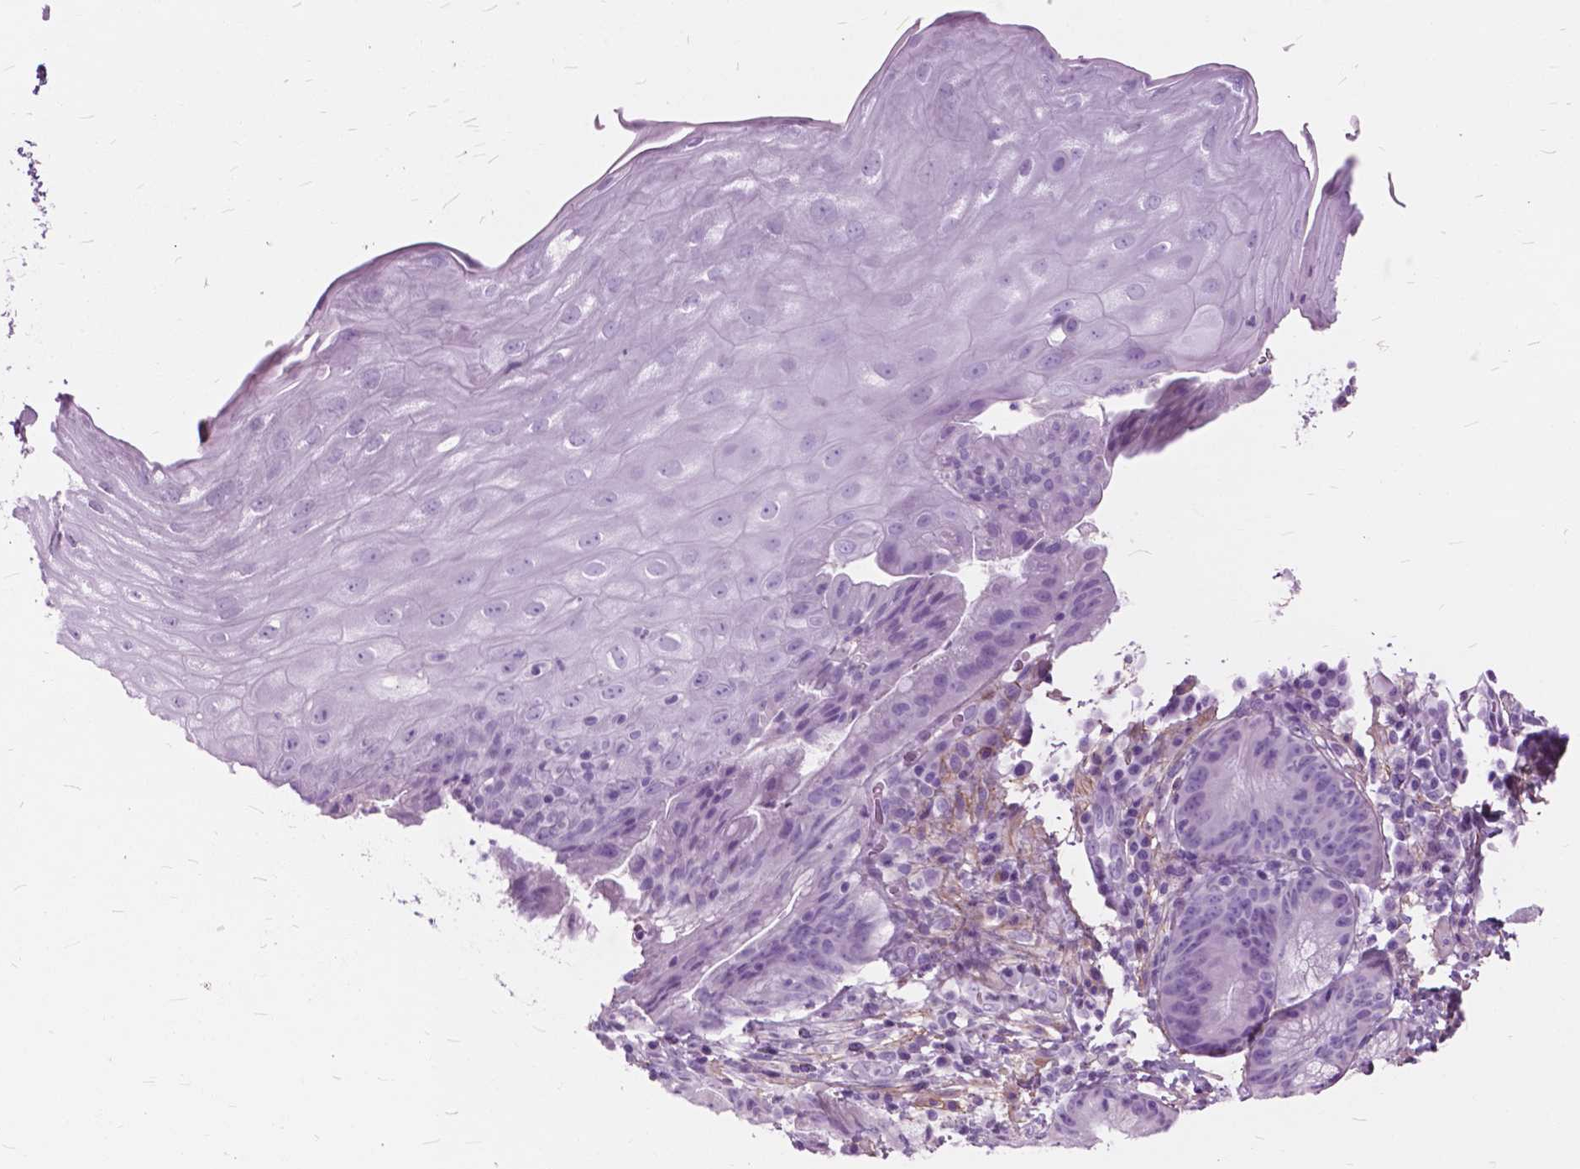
{"staining": {"intensity": "negative", "quantity": "none", "location": "none"}, "tissue": "esophagus", "cell_type": "Squamous epithelial cells", "image_type": "normal", "snomed": [{"axis": "morphology", "description": "Normal tissue, NOS"}, {"axis": "topography", "description": "Esophagus"}], "caption": "Immunohistochemistry image of unremarkable esophagus: human esophagus stained with DAB (3,3'-diaminobenzidine) shows no significant protein positivity in squamous epithelial cells. Nuclei are stained in blue.", "gene": "GDF9", "patient": {"sex": "female", "age": 61}}